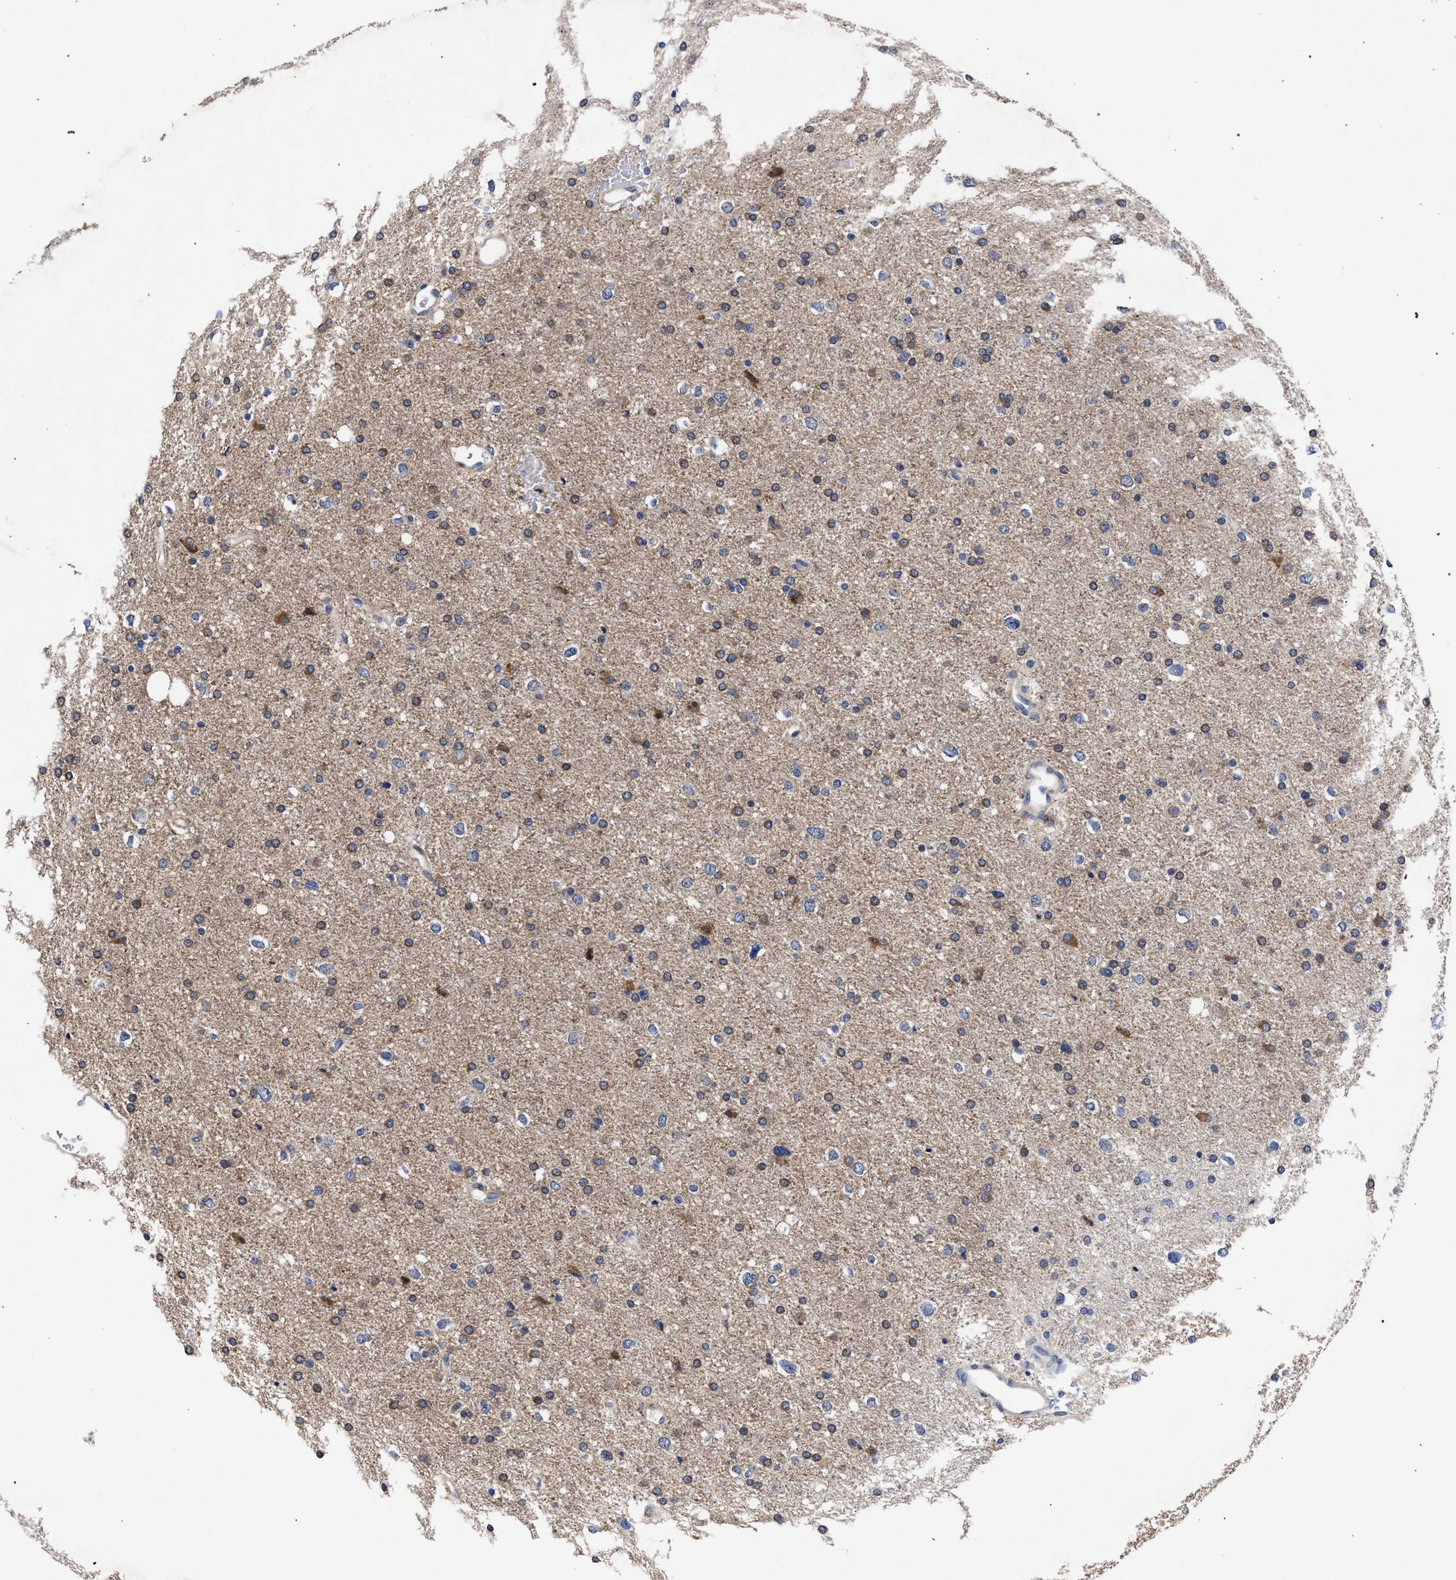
{"staining": {"intensity": "moderate", "quantity": "25%-75%", "location": "cytoplasmic/membranous"}, "tissue": "glioma", "cell_type": "Tumor cells", "image_type": "cancer", "snomed": [{"axis": "morphology", "description": "Glioma, malignant, Low grade"}, {"axis": "topography", "description": "Brain"}], "caption": "Immunohistochemistry staining of low-grade glioma (malignant), which demonstrates medium levels of moderate cytoplasmic/membranous positivity in about 25%-75% of tumor cells indicating moderate cytoplasmic/membranous protein staining. The staining was performed using DAB (3,3'-diaminobenzidine) (brown) for protein detection and nuclei were counterstained in hematoxylin (blue).", "gene": "CFAP95", "patient": {"sex": "female", "age": 37}}